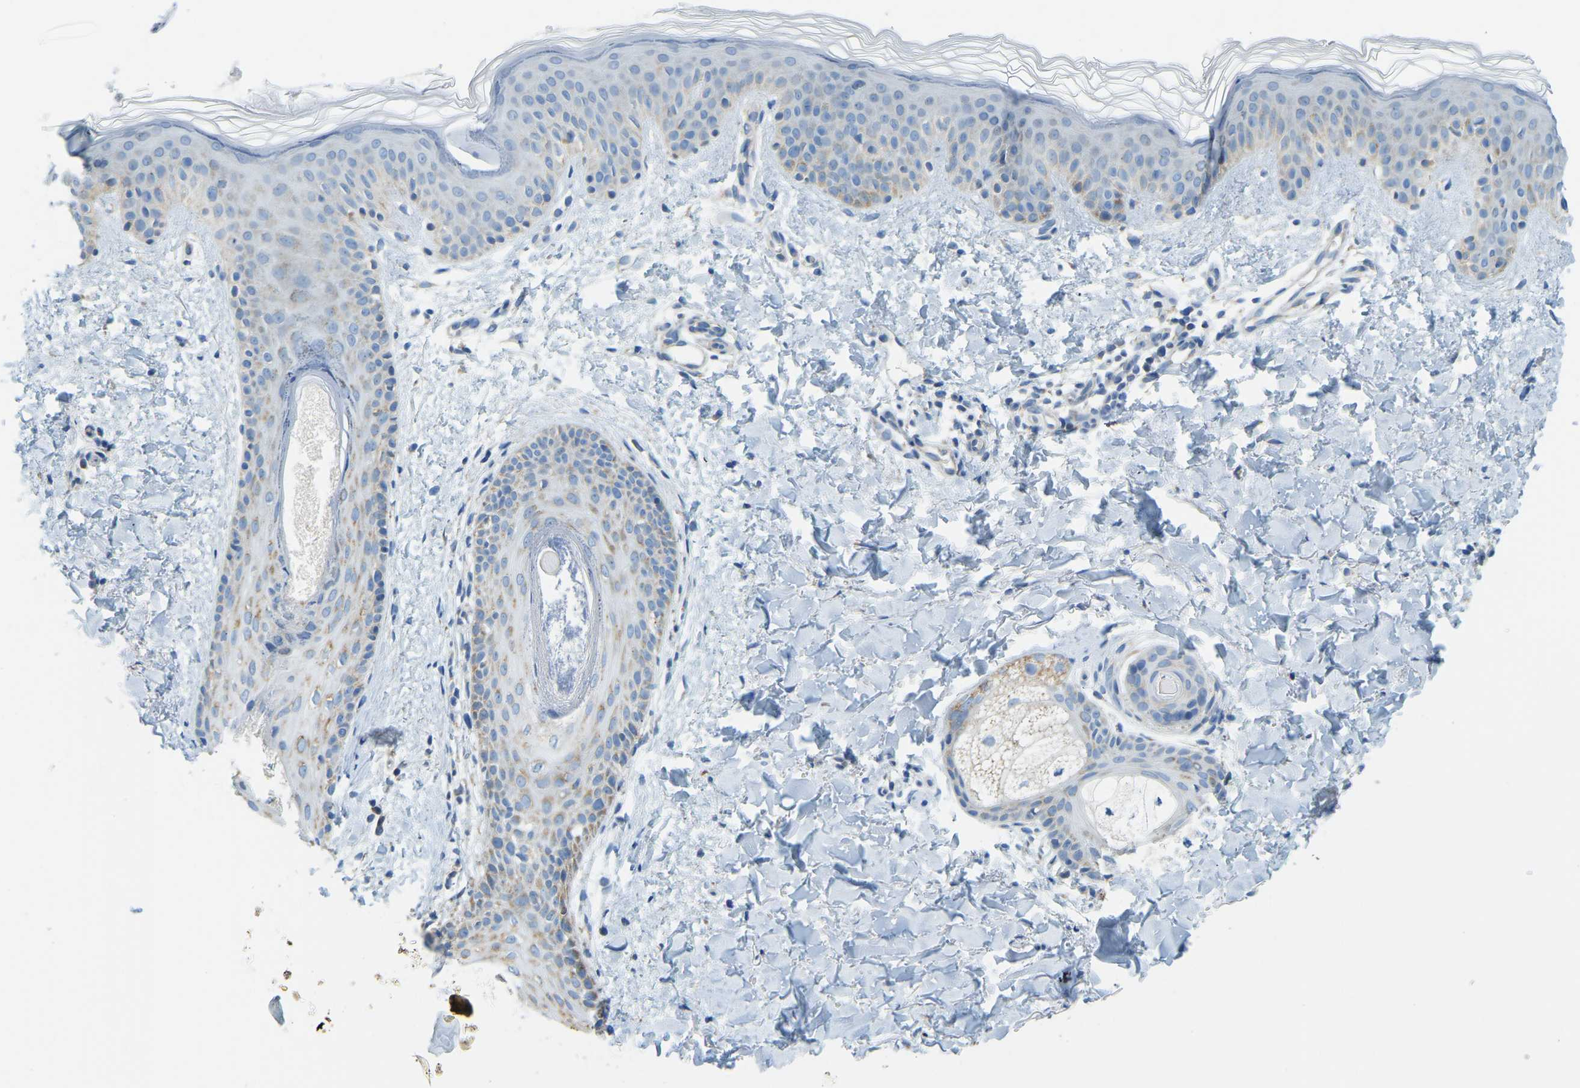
{"staining": {"intensity": "negative", "quantity": "none", "location": "none"}, "tissue": "skin", "cell_type": "Fibroblasts", "image_type": "normal", "snomed": [{"axis": "morphology", "description": "Normal tissue, NOS"}, {"axis": "topography", "description": "Skin"}], "caption": "Micrograph shows no significant protein staining in fibroblasts of normal skin.", "gene": "GDA", "patient": {"sex": "male", "age": 40}}